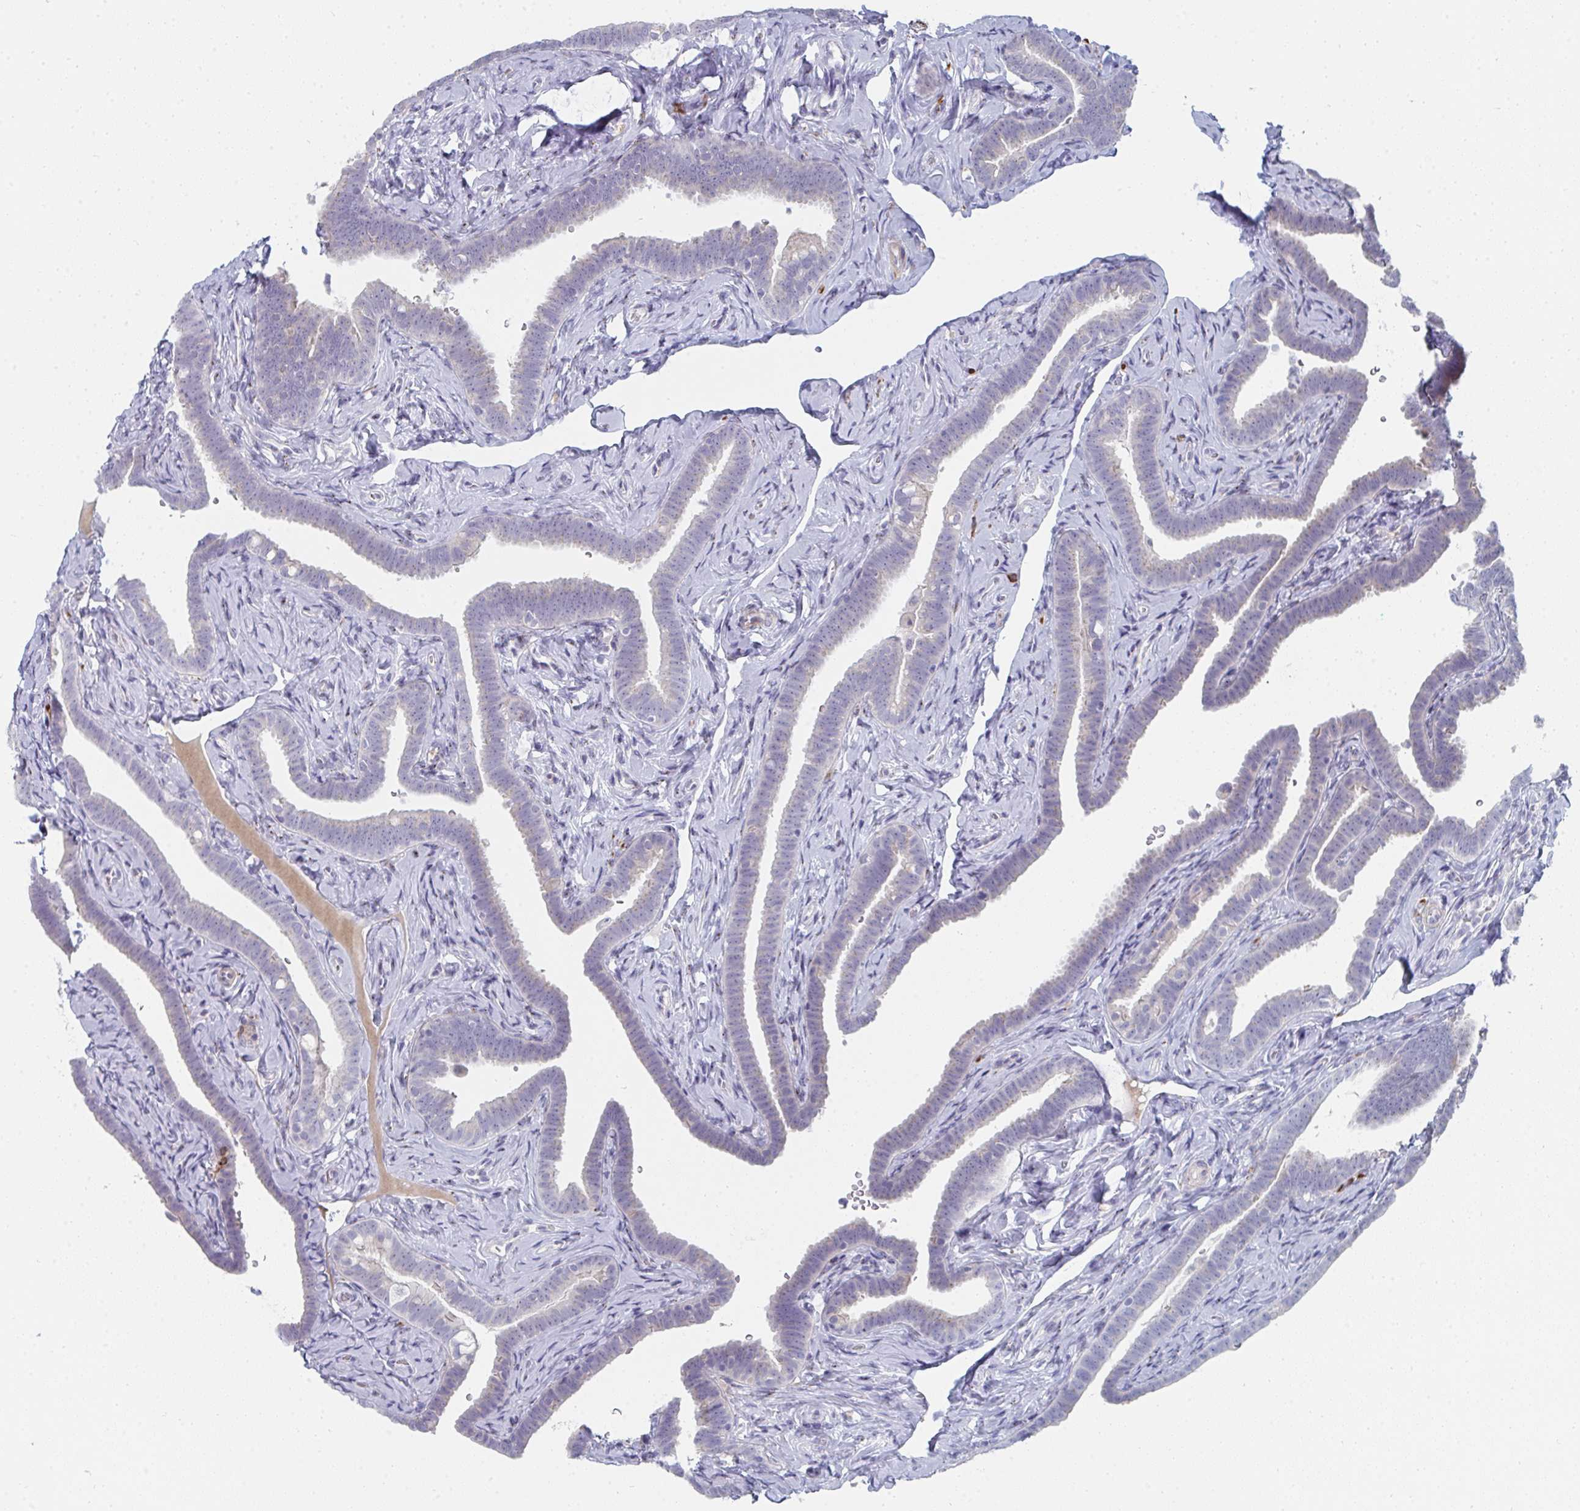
{"staining": {"intensity": "negative", "quantity": "none", "location": "none"}, "tissue": "fallopian tube", "cell_type": "Glandular cells", "image_type": "normal", "snomed": [{"axis": "morphology", "description": "Normal tissue, NOS"}, {"axis": "topography", "description": "Fallopian tube"}], "caption": "This is an immunohistochemistry (IHC) micrograph of normal human fallopian tube. There is no staining in glandular cells.", "gene": "PSMG1", "patient": {"sex": "female", "age": 69}}